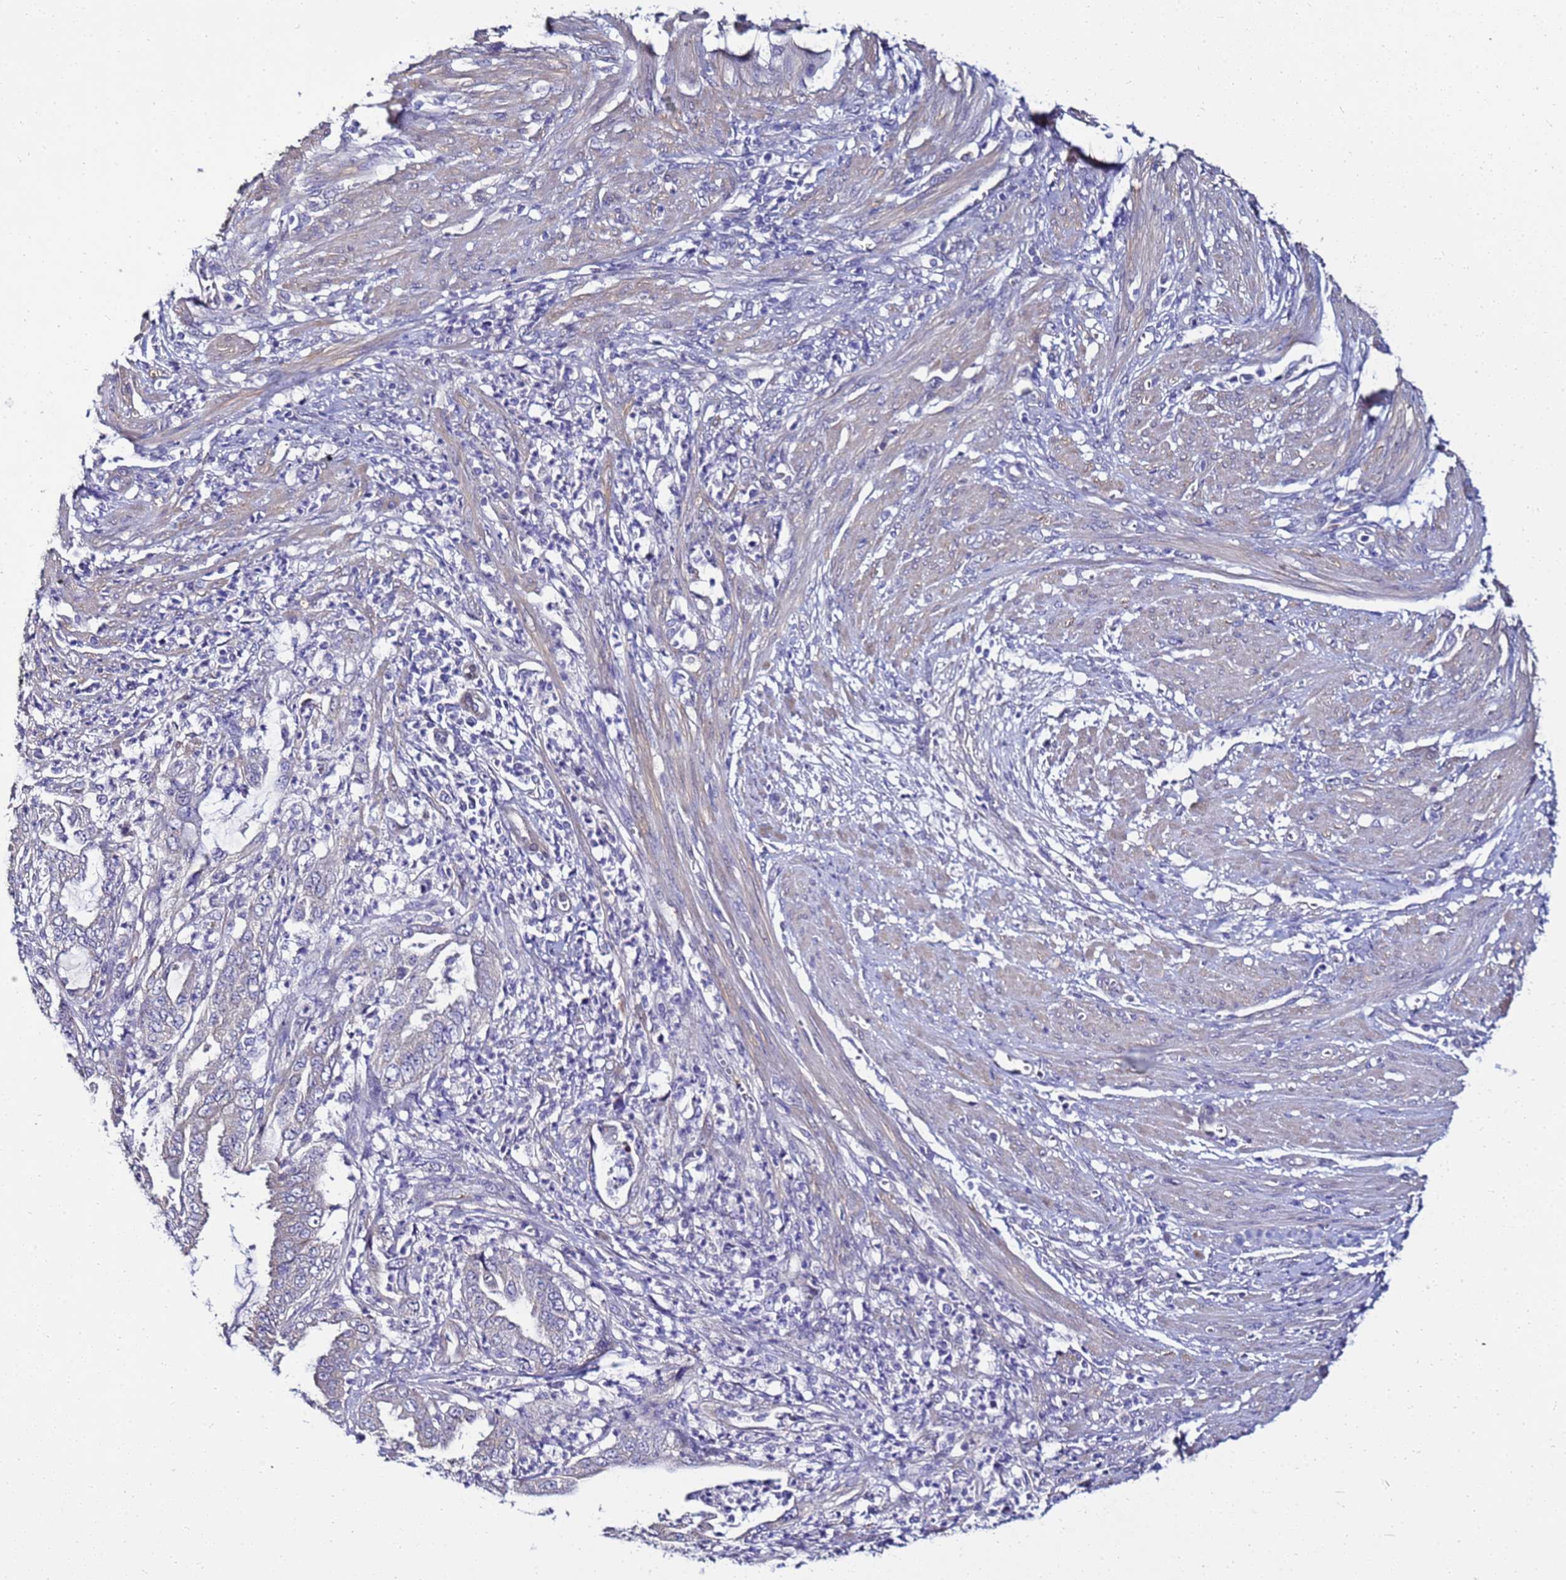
{"staining": {"intensity": "negative", "quantity": "none", "location": "none"}, "tissue": "endometrial cancer", "cell_type": "Tumor cells", "image_type": "cancer", "snomed": [{"axis": "morphology", "description": "Adenocarcinoma, NOS"}, {"axis": "topography", "description": "Endometrium"}], "caption": "DAB immunohistochemical staining of endometrial adenocarcinoma demonstrates no significant expression in tumor cells.", "gene": "FAM166B", "patient": {"sex": "female", "age": 51}}